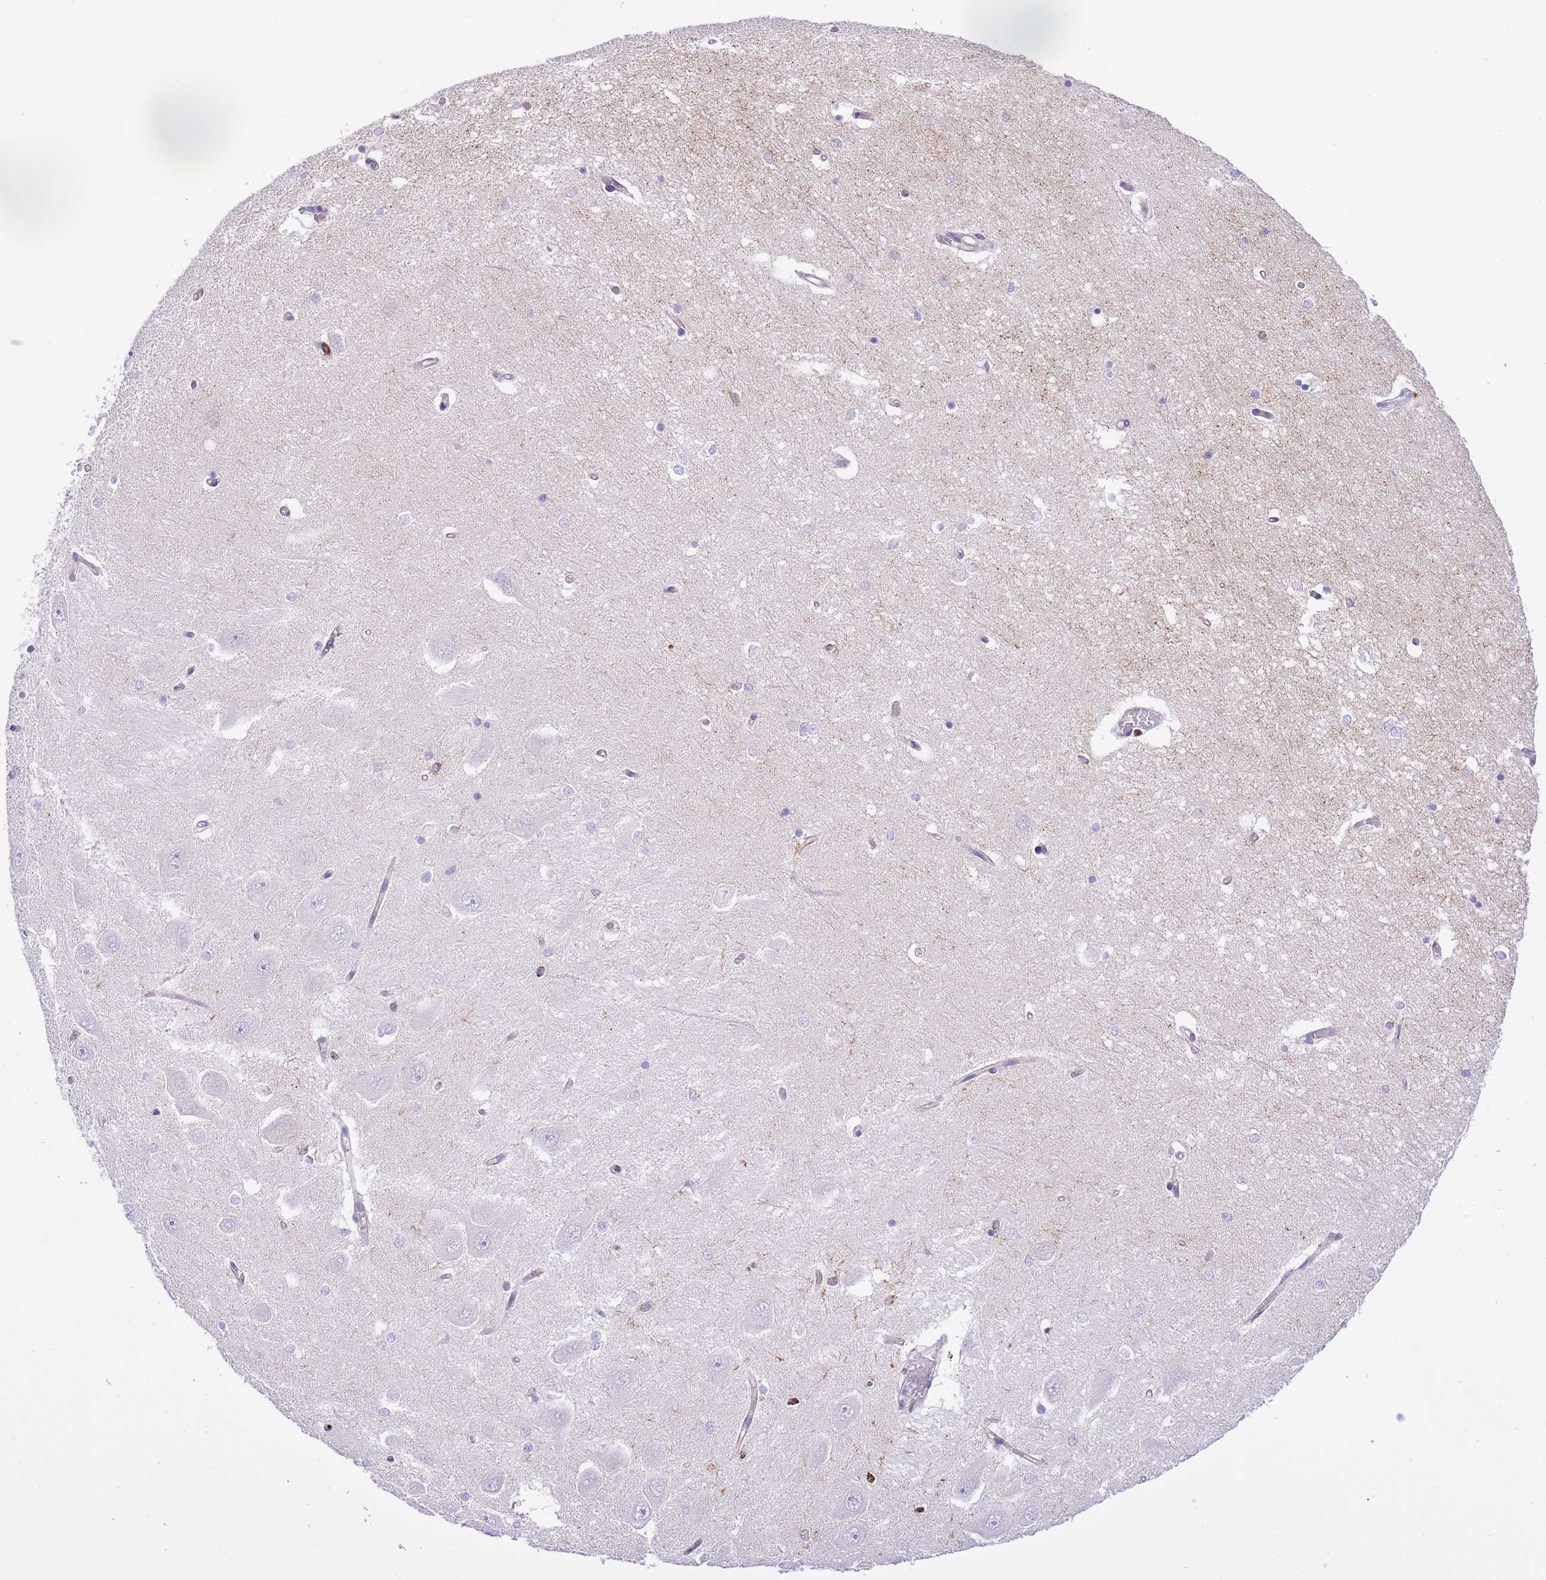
{"staining": {"intensity": "negative", "quantity": "none", "location": "none"}, "tissue": "hippocampus", "cell_type": "Glial cells", "image_type": "normal", "snomed": [{"axis": "morphology", "description": "Normal tissue, NOS"}, {"axis": "topography", "description": "Hippocampus"}], "caption": "The micrograph reveals no staining of glial cells in benign hippocampus.", "gene": "EFHD2", "patient": {"sex": "male", "age": 45}}